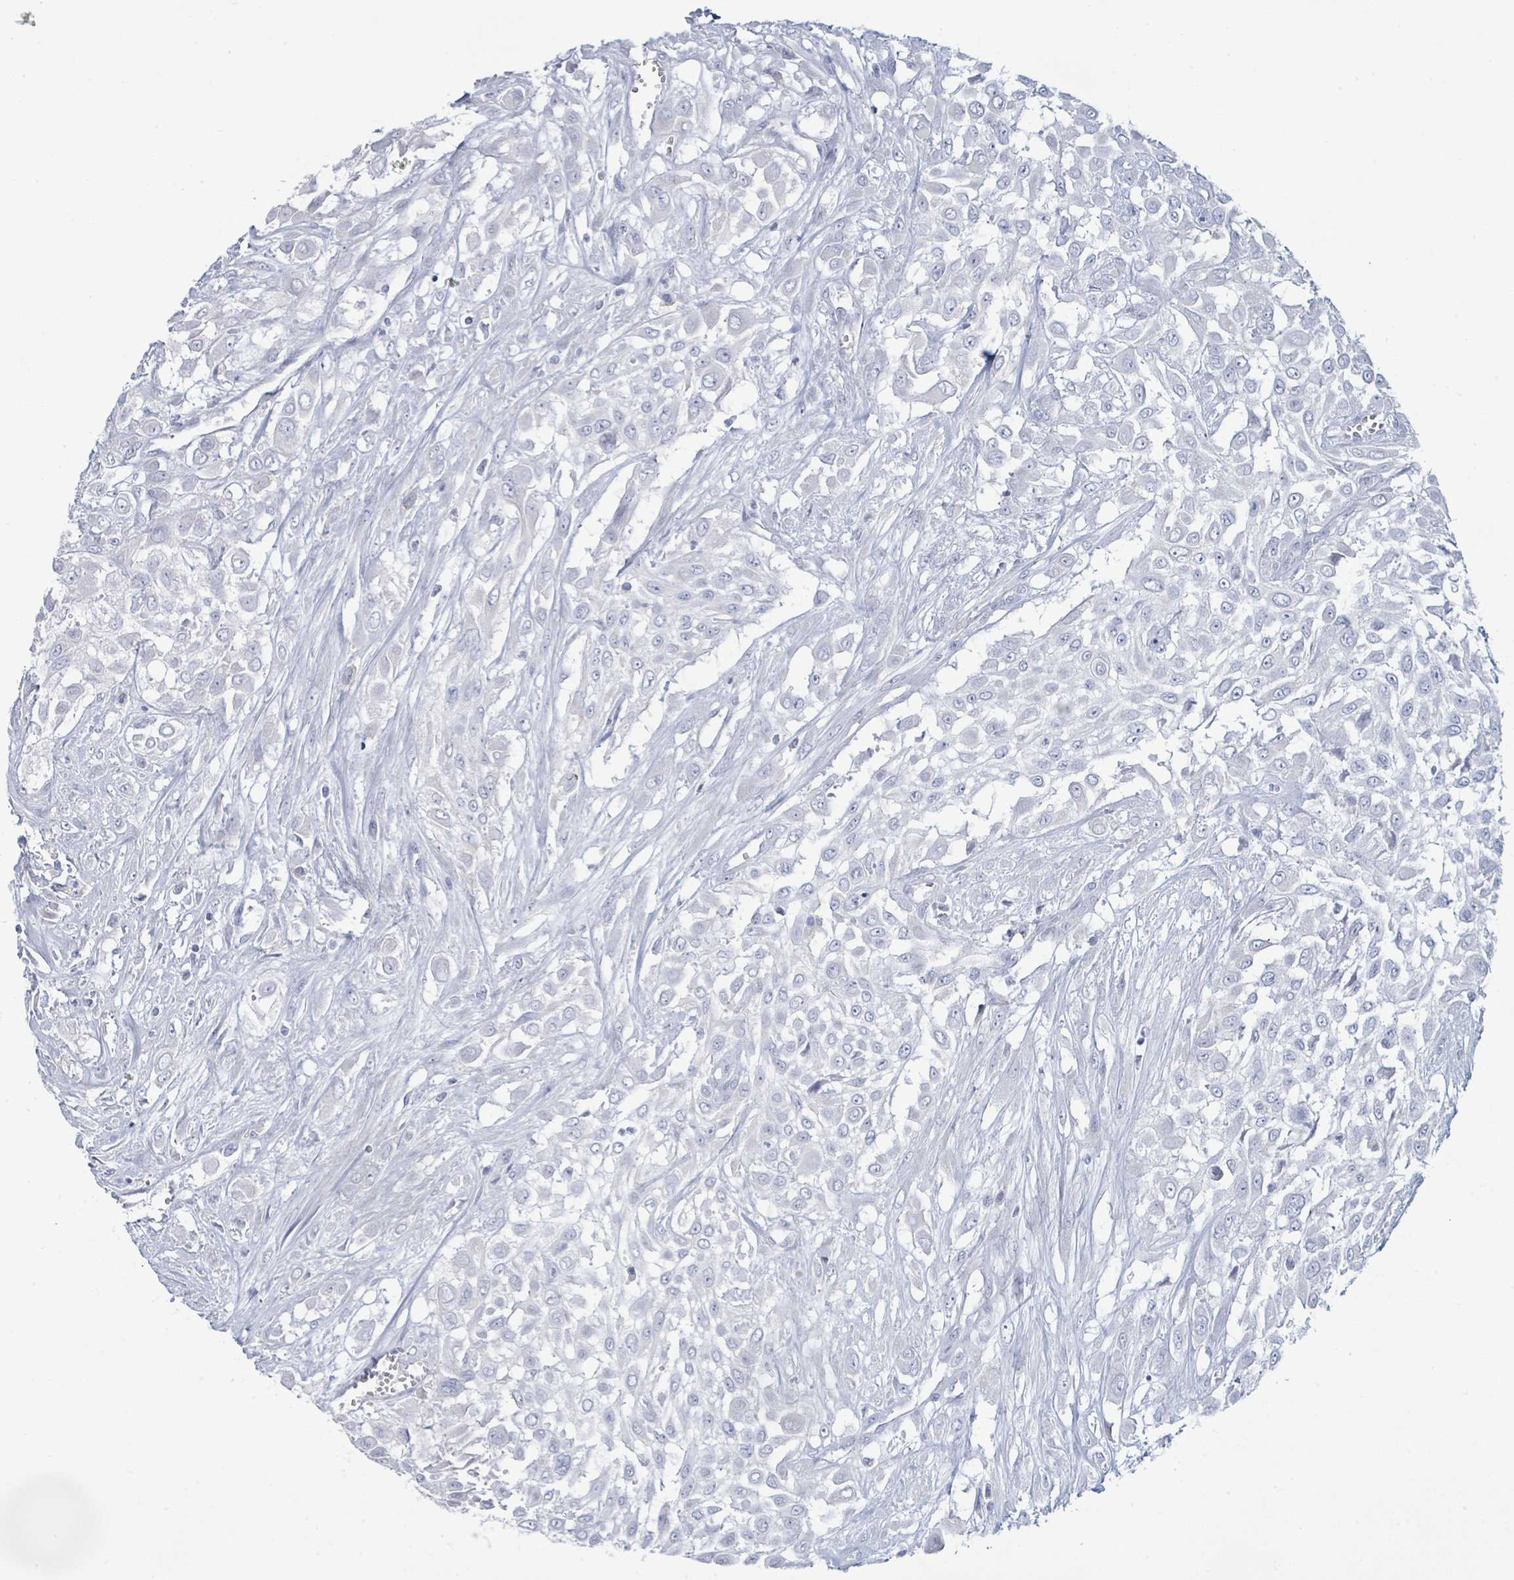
{"staining": {"intensity": "negative", "quantity": "none", "location": "none"}, "tissue": "urothelial cancer", "cell_type": "Tumor cells", "image_type": "cancer", "snomed": [{"axis": "morphology", "description": "Urothelial carcinoma, High grade"}, {"axis": "topography", "description": "Urinary bladder"}], "caption": "Human urothelial cancer stained for a protein using immunohistochemistry (IHC) reveals no expression in tumor cells.", "gene": "PGA3", "patient": {"sex": "male", "age": 57}}